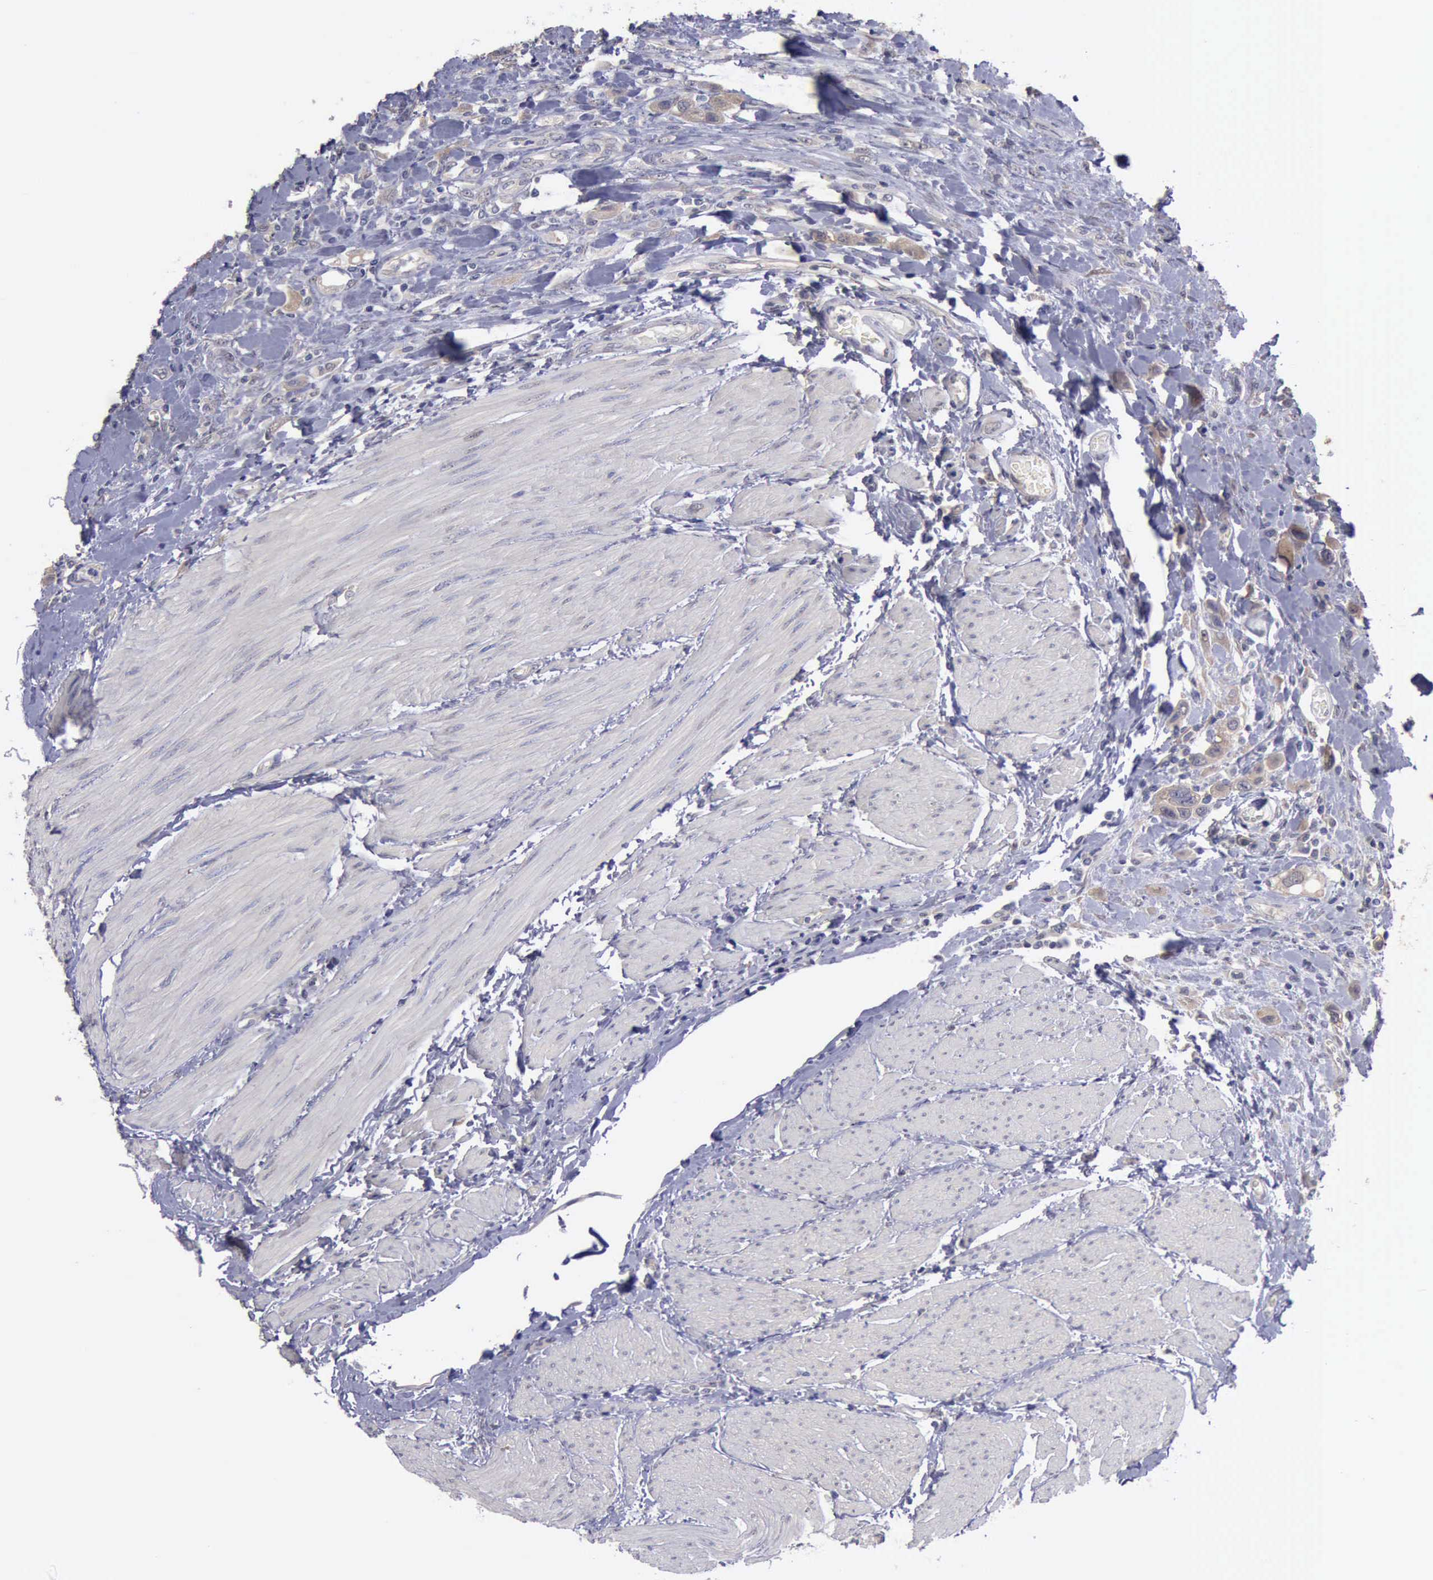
{"staining": {"intensity": "weak", "quantity": "25%-75%", "location": "cytoplasmic/membranous"}, "tissue": "urothelial cancer", "cell_type": "Tumor cells", "image_type": "cancer", "snomed": [{"axis": "morphology", "description": "Urothelial carcinoma, High grade"}, {"axis": "topography", "description": "Urinary bladder"}], "caption": "Immunohistochemistry of human urothelial cancer demonstrates low levels of weak cytoplasmic/membranous positivity in approximately 25%-75% of tumor cells.", "gene": "PHKA1", "patient": {"sex": "male", "age": 50}}